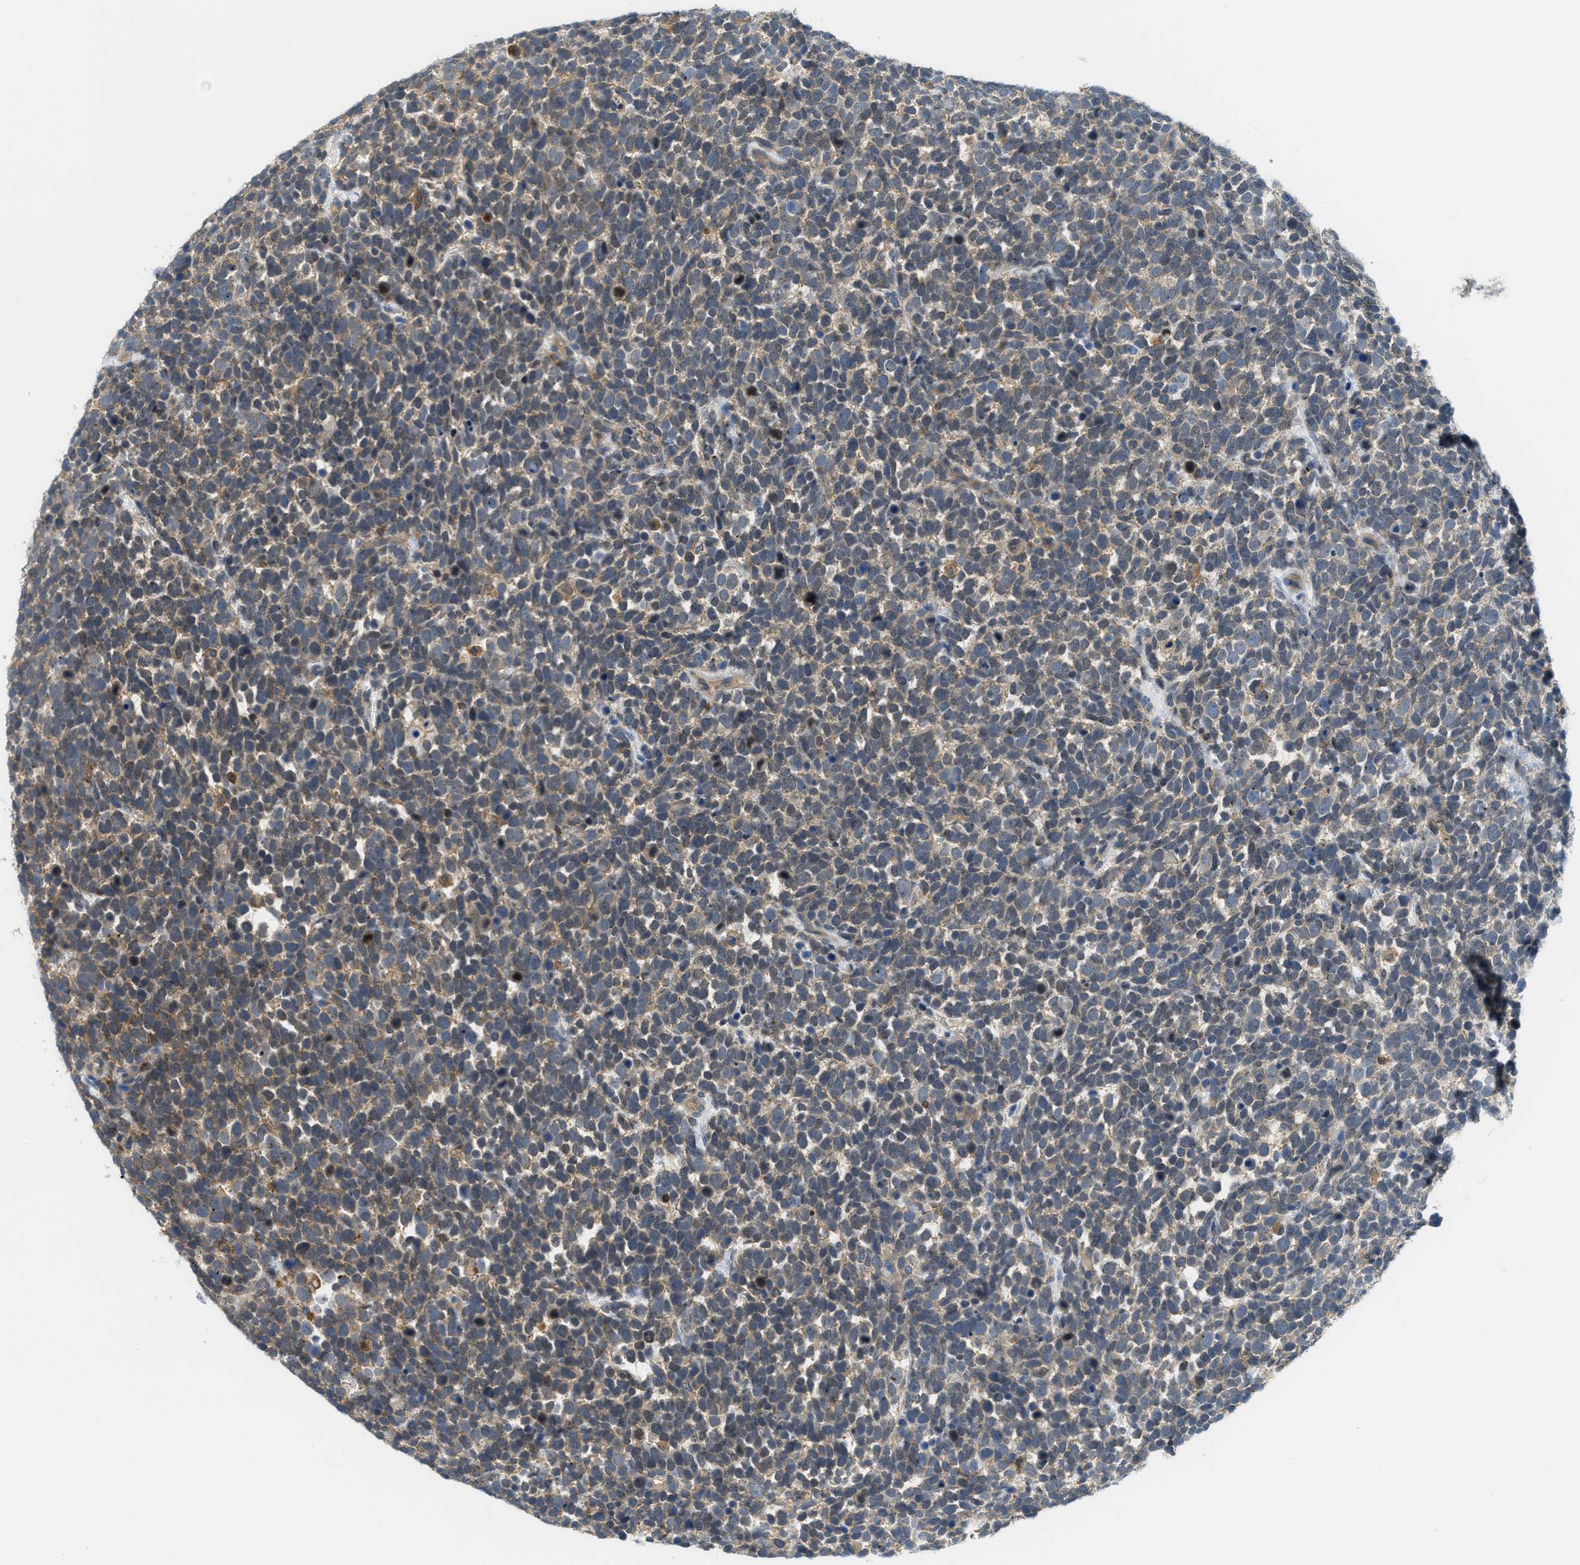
{"staining": {"intensity": "weak", "quantity": "<25%", "location": "cytoplasmic/membranous"}, "tissue": "urothelial cancer", "cell_type": "Tumor cells", "image_type": "cancer", "snomed": [{"axis": "morphology", "description": "Urothelial carcinoma, High grade"}, {"axis": "topography", "description": "Urinary bladder"}], "caption": "The micrograph displays no staining of tumor cells in urothelial carcinoma (high-grade).", "gene": "GRIK2", "patient": {"sex": "female", "age": 82}}